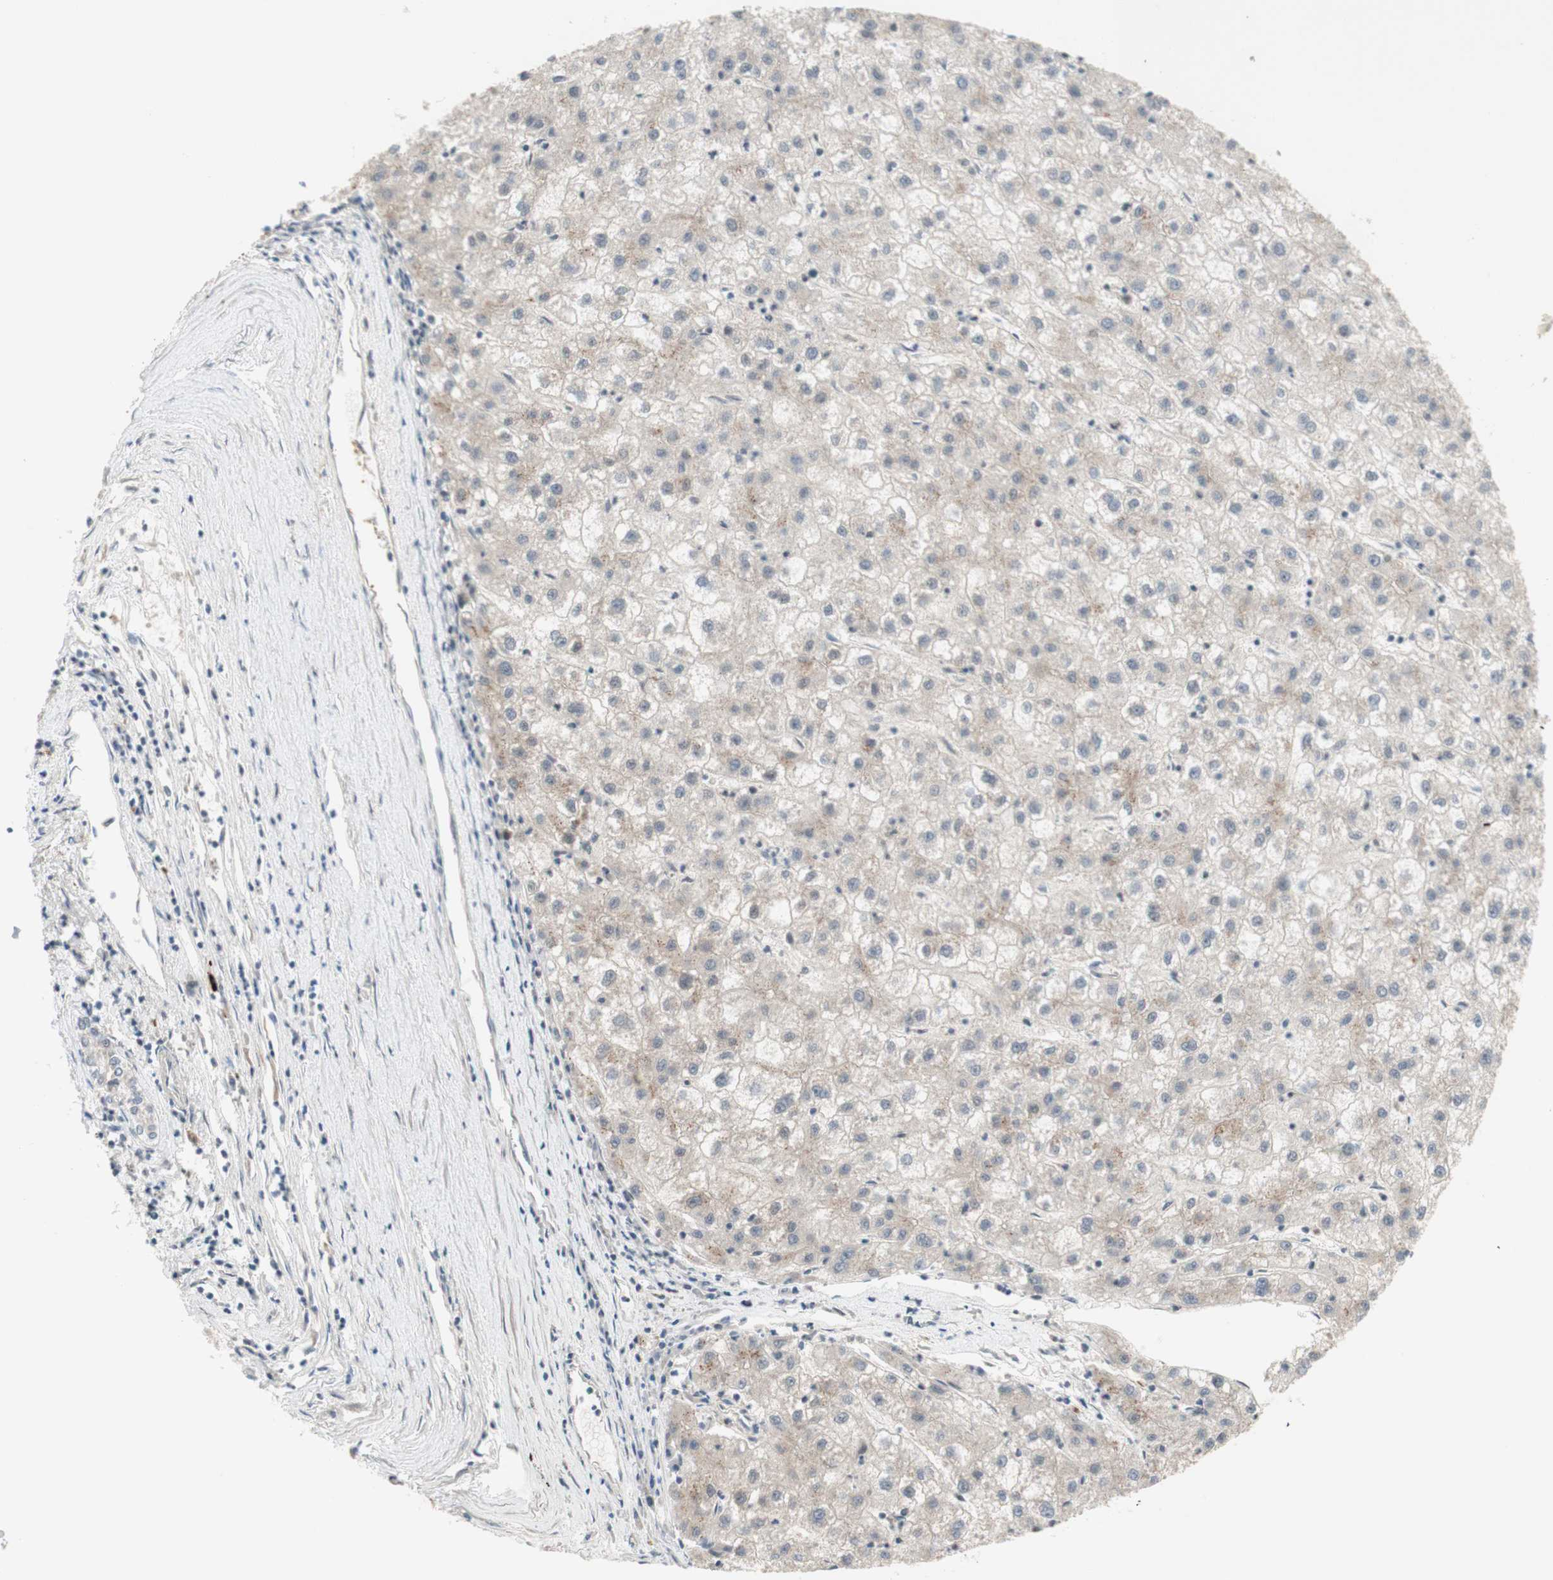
{"staining": {"intensity": "weak", "quantity": ">75%", "location": "cytoplasmic/membranous"}, "tissue": "liver cancer", "cell_type": "Tumor cells", "image_type": "cancer", "snomed": [{"axis": "morphology", "description": "Carcinoma, Hepatocellular, NOS"}, {"axis": "topography", "description": "Liver"}], "caption": "Human liver hepatocellular carcinoma stained with a protein marker displays weak staining in tumor cells.", "gene": "CYLD", "patient": {"sex": "male", "age": 72}}